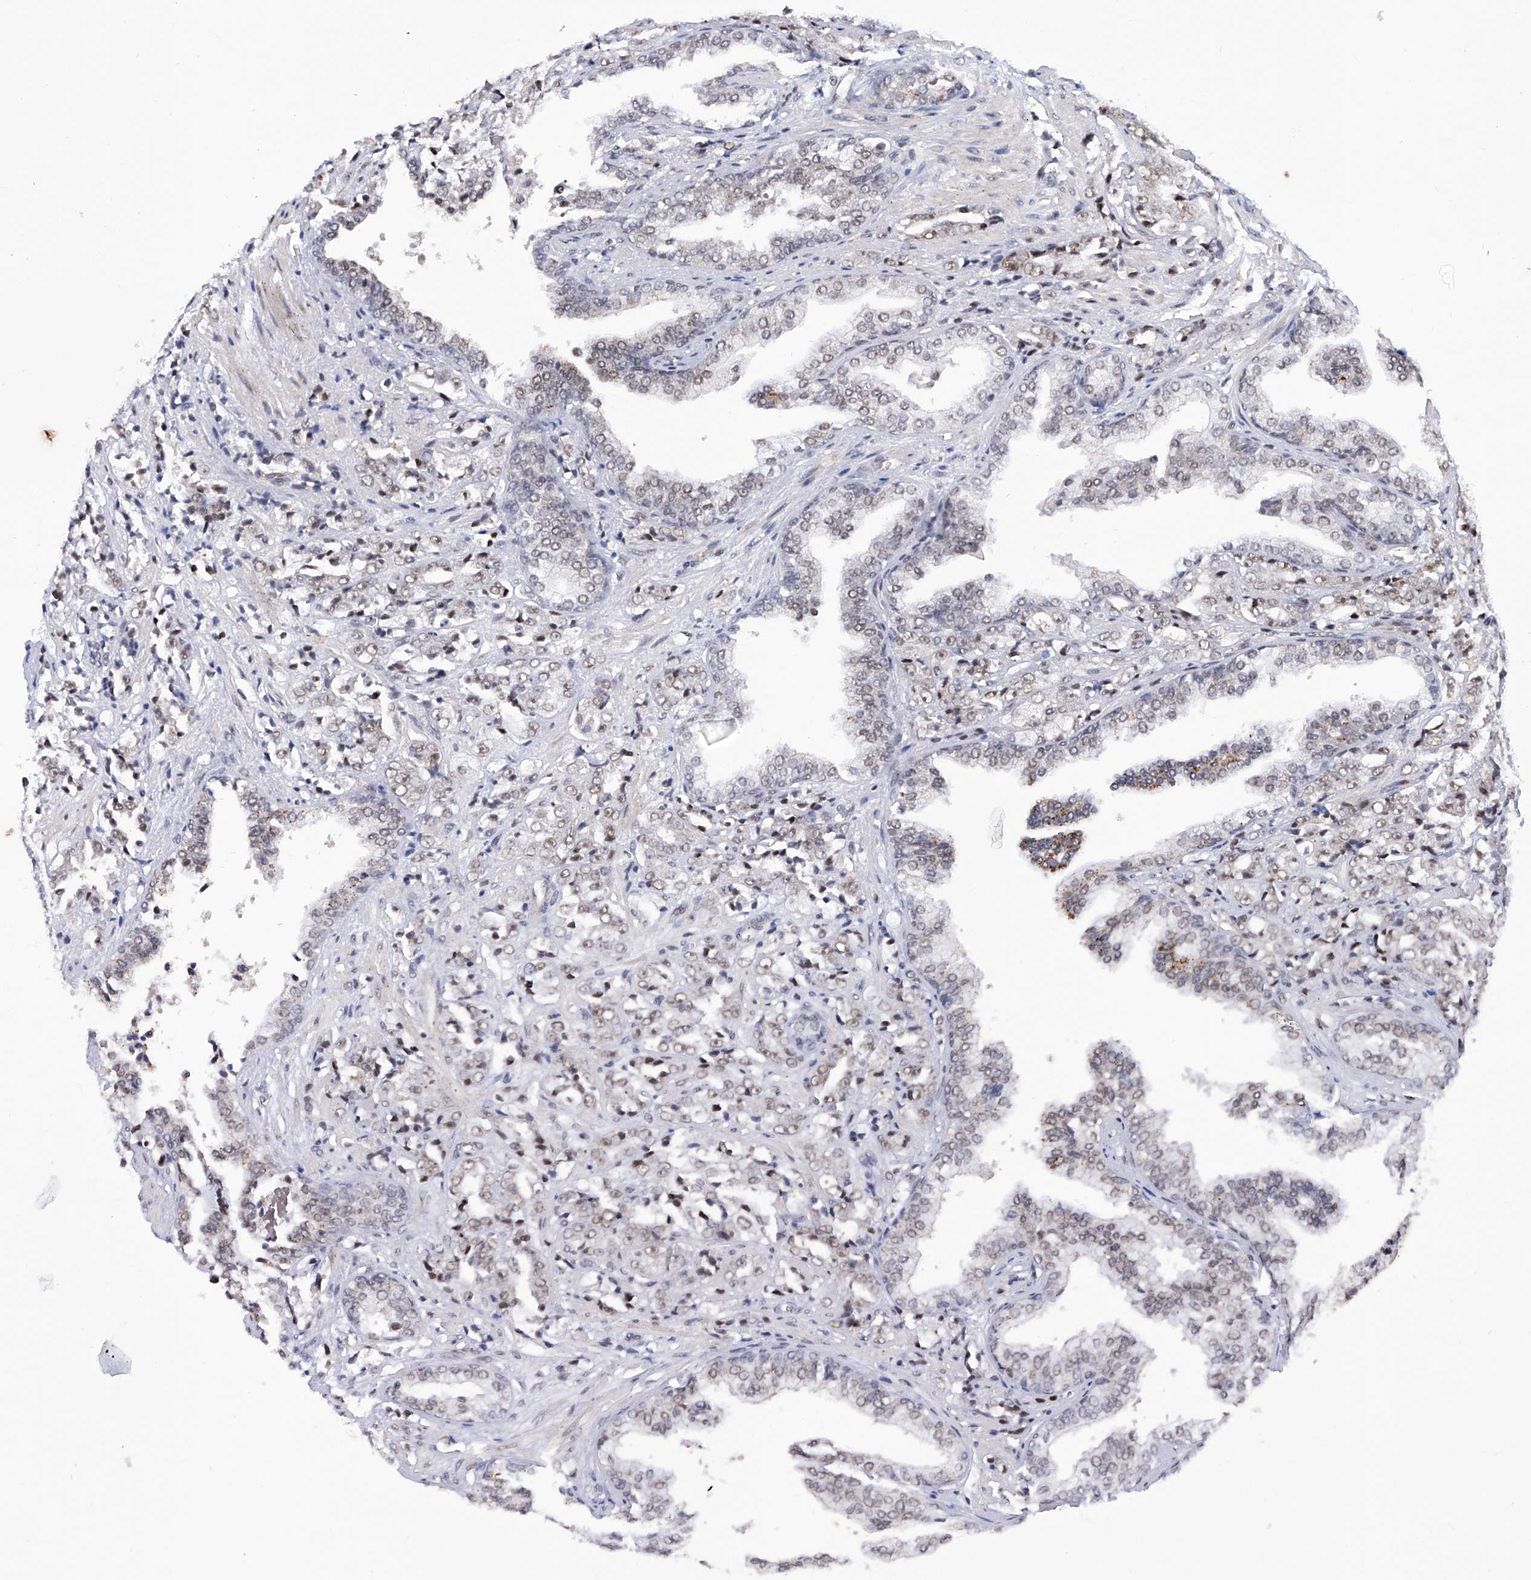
{"staining": {"intensity": "weak", "quantity": "25%-75%", "location": "nuclear"}, "tissue": "prostate cancer", "cell_type": "Tumor cells", "image_type": "cancer", "snomed": [{"axis": "morphology", "description": "Adenocarcinoma, High grade"}, {"axis": "topography", "description": "Prostate"}], "caption": "A low amount of weak nuclear positivity is identified in about 25%-75% of tumor cells in prostate cancer tissue.", "gene": "RAD54L", "patient": {"sex": "male", "age": 71}}